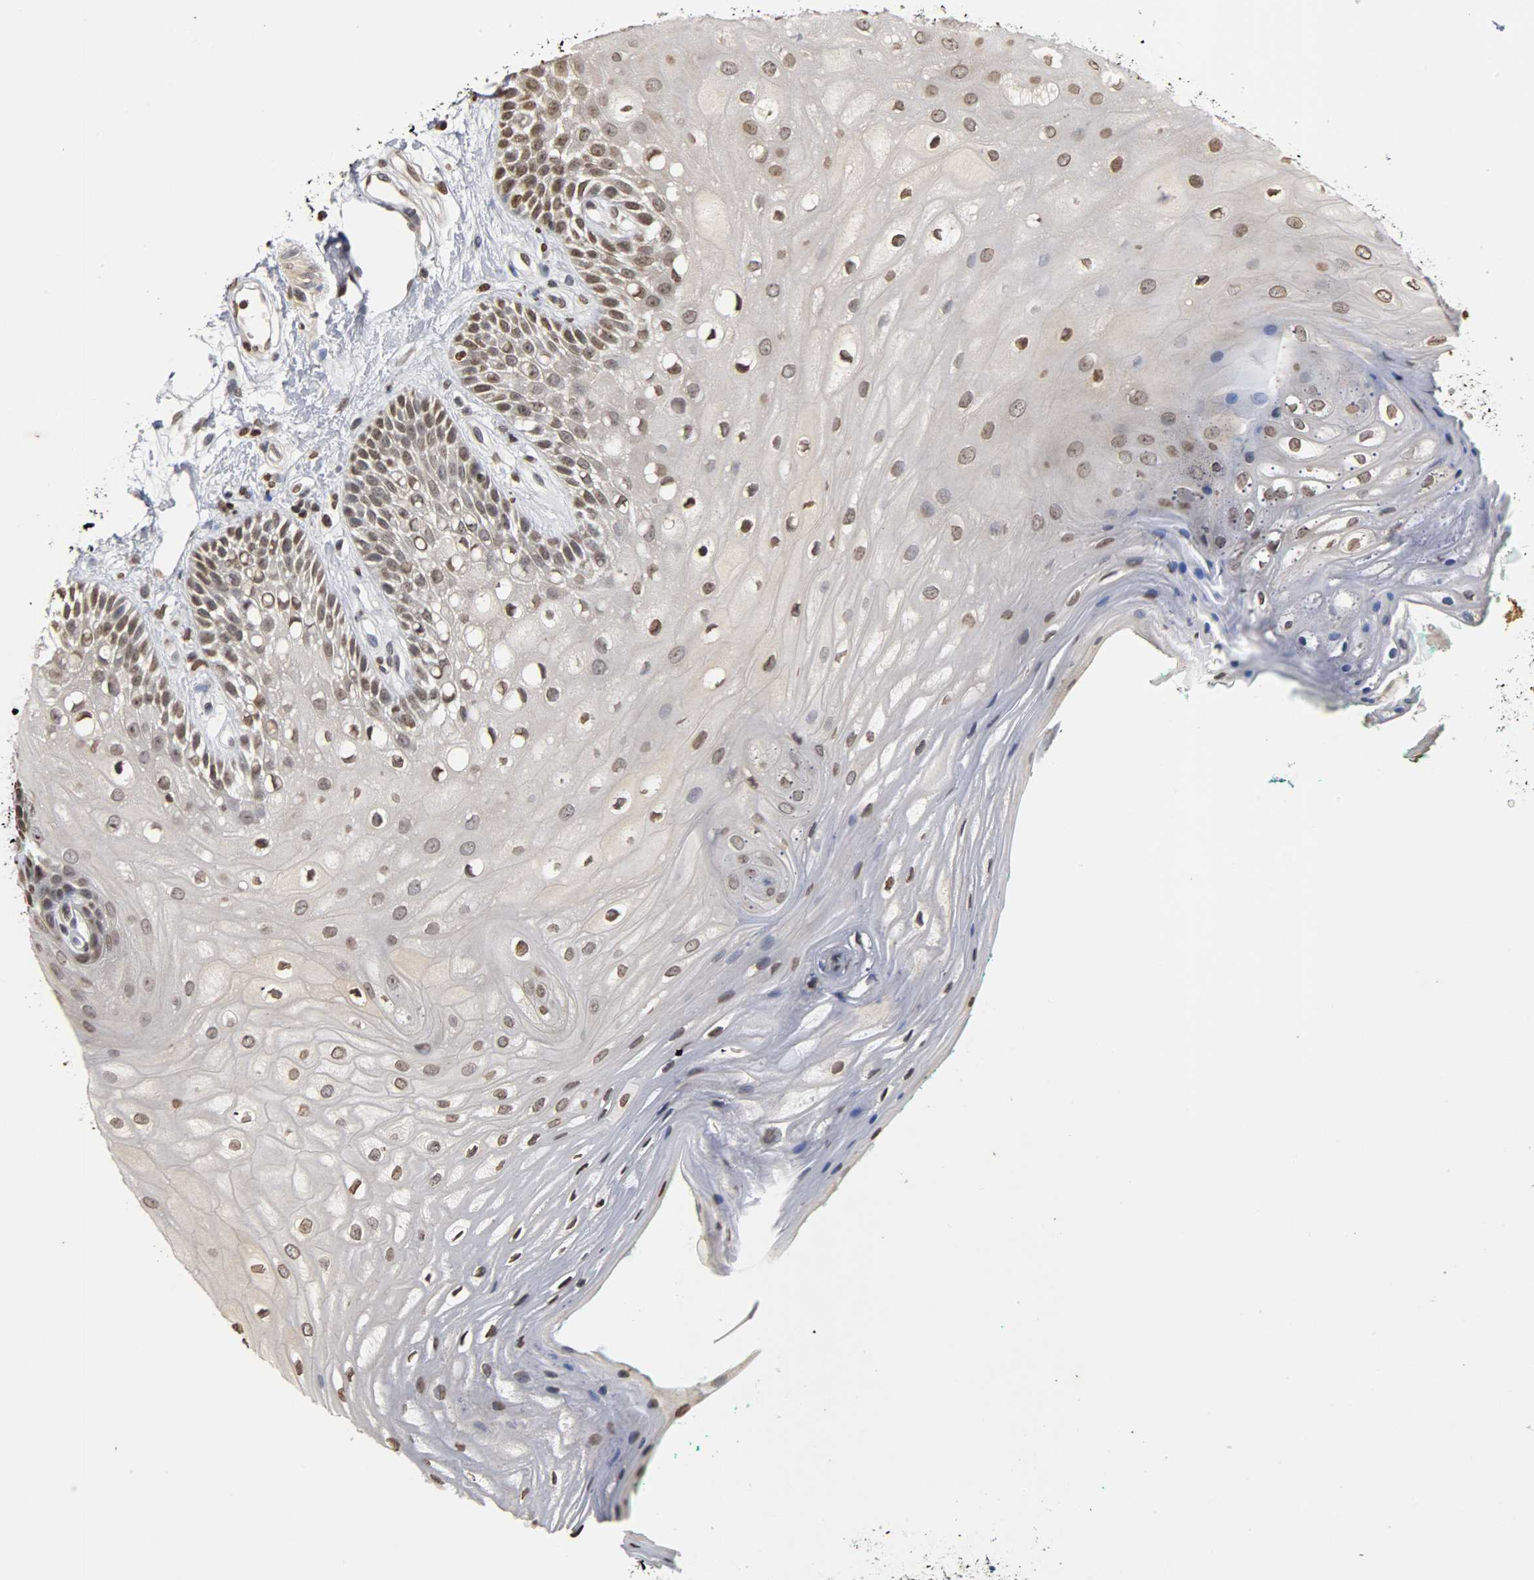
{"staining": {"intensity": "moderate", "quantity": "25%-75%", "location": "nuclear"}, "tissue": "oral mucosa", "cell_type": "Squamous epithelial cells", "image_type": "normal", "snomed": [{"axis": "morphology", "description": "Normal tissue, NOS"}, {"axis": "morphology", "description": "Squamous cell carcinoma, NOS"}, {"axis": "topography", "description": "Skeletal muscle"}, {"axis": "topography", "description": "Oral tissue"}, {"axis": "topography", "description": "Head-Neck"}], "caption": "The micrograph reveals staining of benign oral mucosa, revealing moderate nuclear protein staining (brown color) within squamous epithelial cells.", "gene": "ERCC2", "patient": {"sex": "female", "age": 84}}